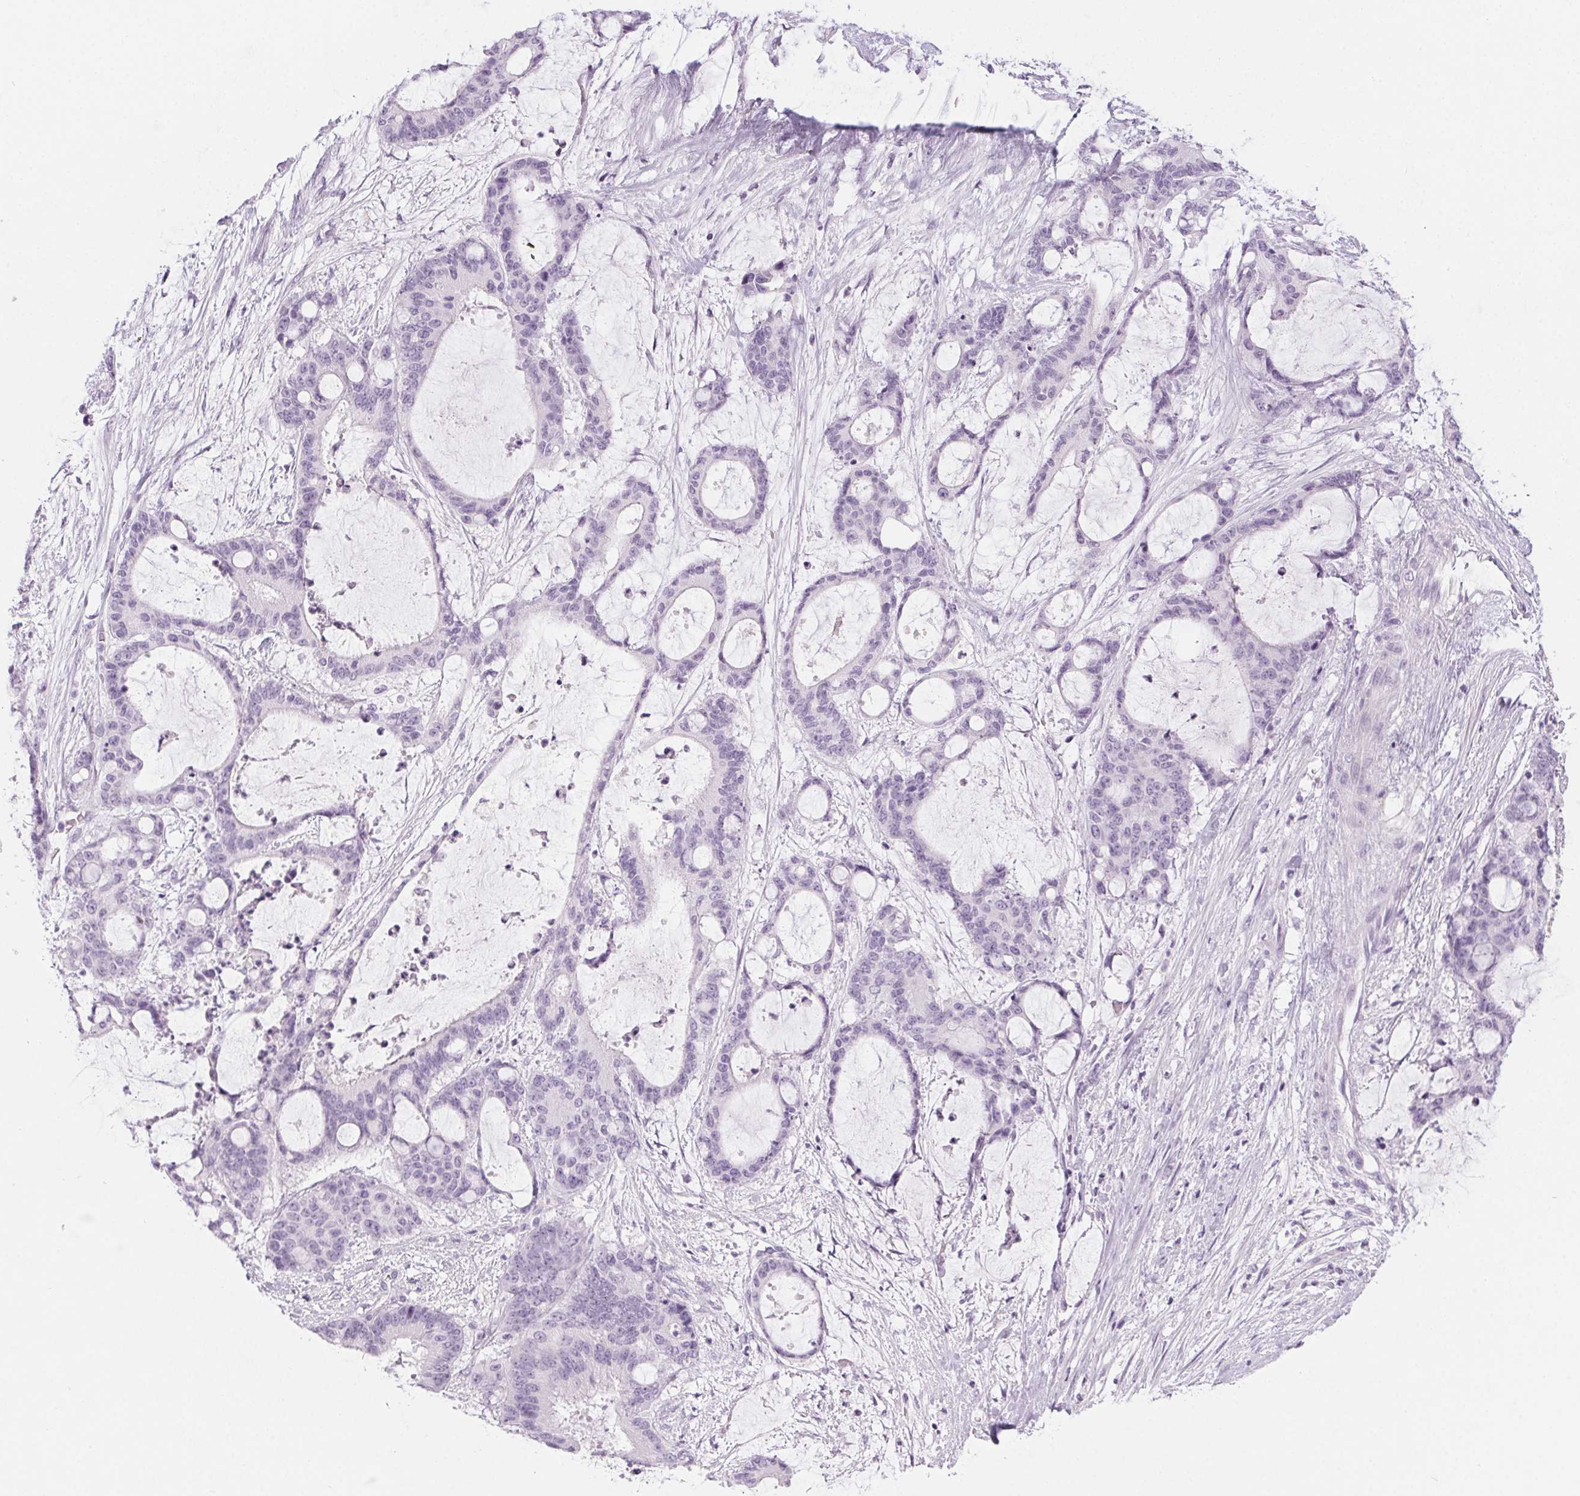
{"staining": {"intensity": "negative", "quantity": "none", "location": "none"}, "tissue": "liver cancer", "cell_type": "Tumor cells", "image_type": "cancer", "snomed": [{"axis": "morphology", "description": "Normal tissue, NOS"}, {"axis": "morphology", "description": "Cholangiocarcinoma"}, {"axis": "topography", "description": "Liver"}, {"axis": "topography", "description": "Peripheral nerve tissue"}], "caption": "DAB immunohistochemical staining of human liver cancer (cholangiocarcinoma) shows no significant staining in tumor cells. (DAB (3,3'-diaminobenzidine) immunohistochemistry (IHC) with hematoxylin counter stain).", "gene": "LRP2", "patient": {"sex": "female", "age": 73}}